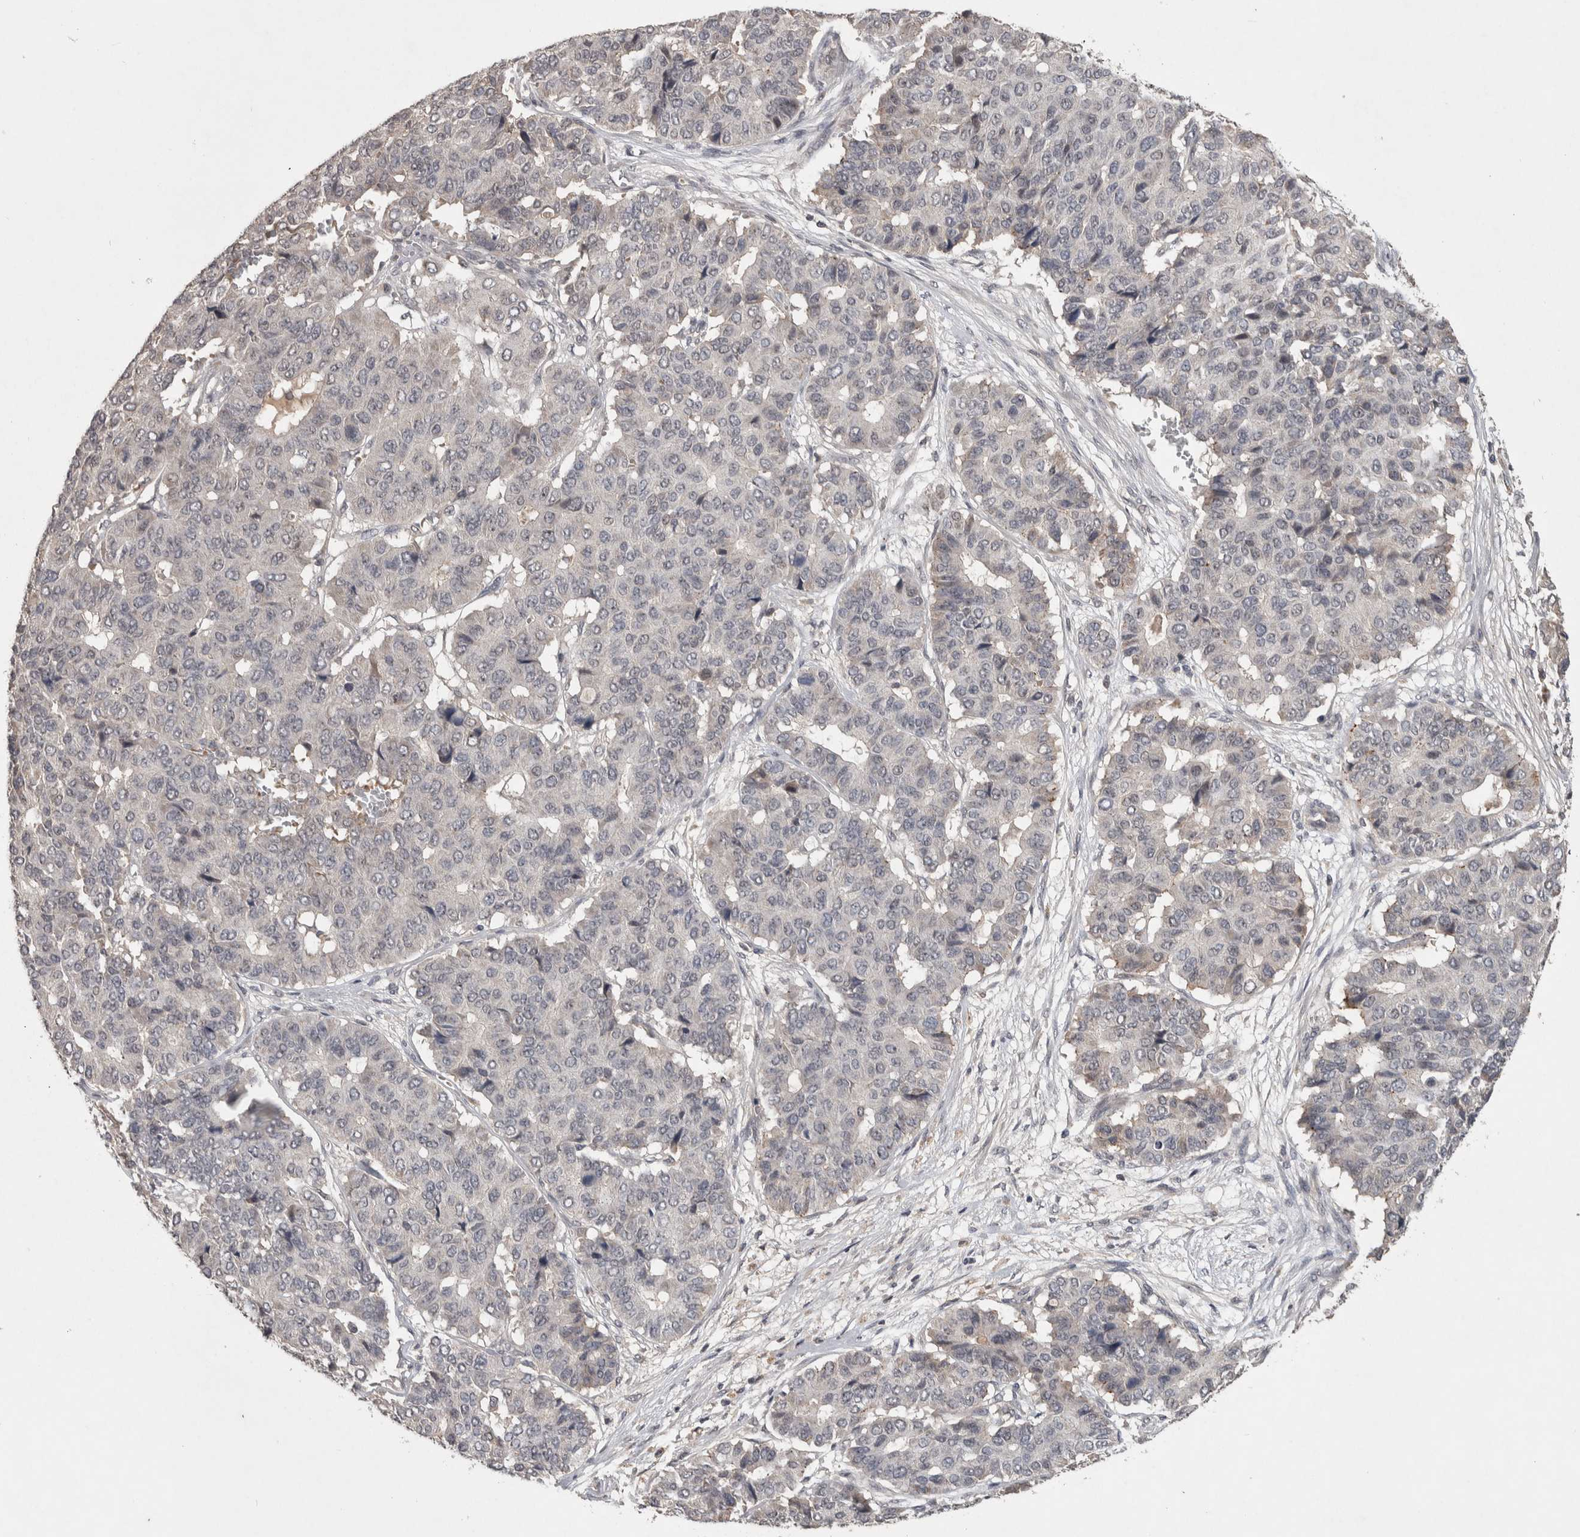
{"staining": {"intensity": "negative", "quantity": "none", "location": "none"}, "tissue": "pancreatic cancer", "cell_type": "Tumor cells", "image_type": "cancer", "snomed": [{"axis": "morphology", "description": "Adenocarcinoma, NOS"}, {"axis": "topography", "description": "Pancreas"}], "caption": "Immunohistochemistry (IHC) histopathology image of pancreatic adenocarcinoma stained for a protein (brown), which demonstrates no positivity in tumor cells.", "gene": "CHRM3", "patient": {"sex": "male", "age": 50}}